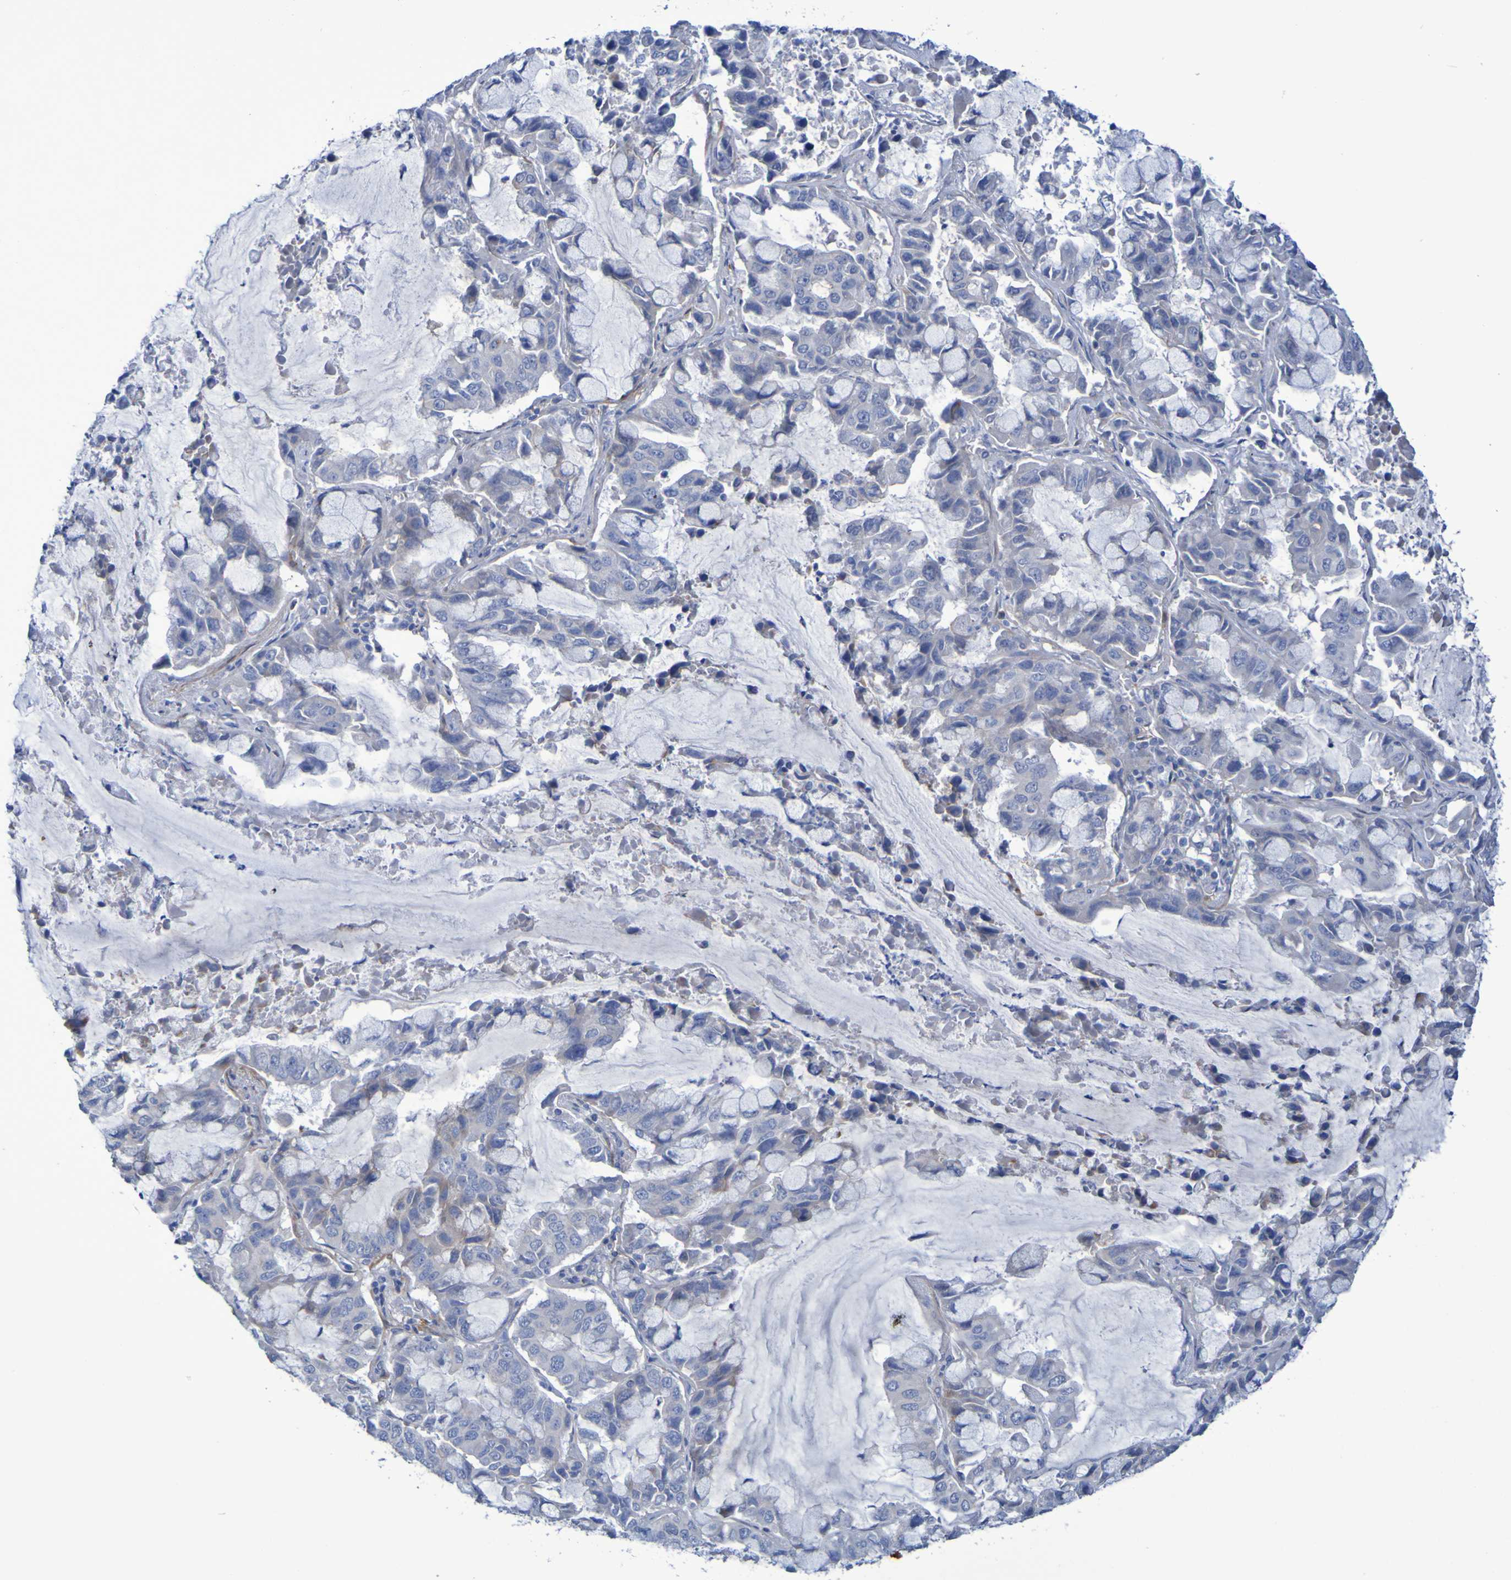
{"staining": {"intensity": "weak", "quantity": "<25%", "location": "cytoplasmic/membranous"}, "tissue": "lung cancer", "cell_type": "Tumor cells", "image_type": "cancer", "snomed": [{"axis": "morphology", "description": "Adenocarcinoma, NOS"}, {"axis": "topography", "description": "Lung"}], "caption": "Tumor cells are negative for brown protein staining in adenocarcinoma (lung). The staining is performed using DAB (3,3'-diaminobenzidine) brown chromogen with nuclei counter-stained in using hematoxylin.", "gene": "LPP", "patient": {"sex": "male", "age": 64}}